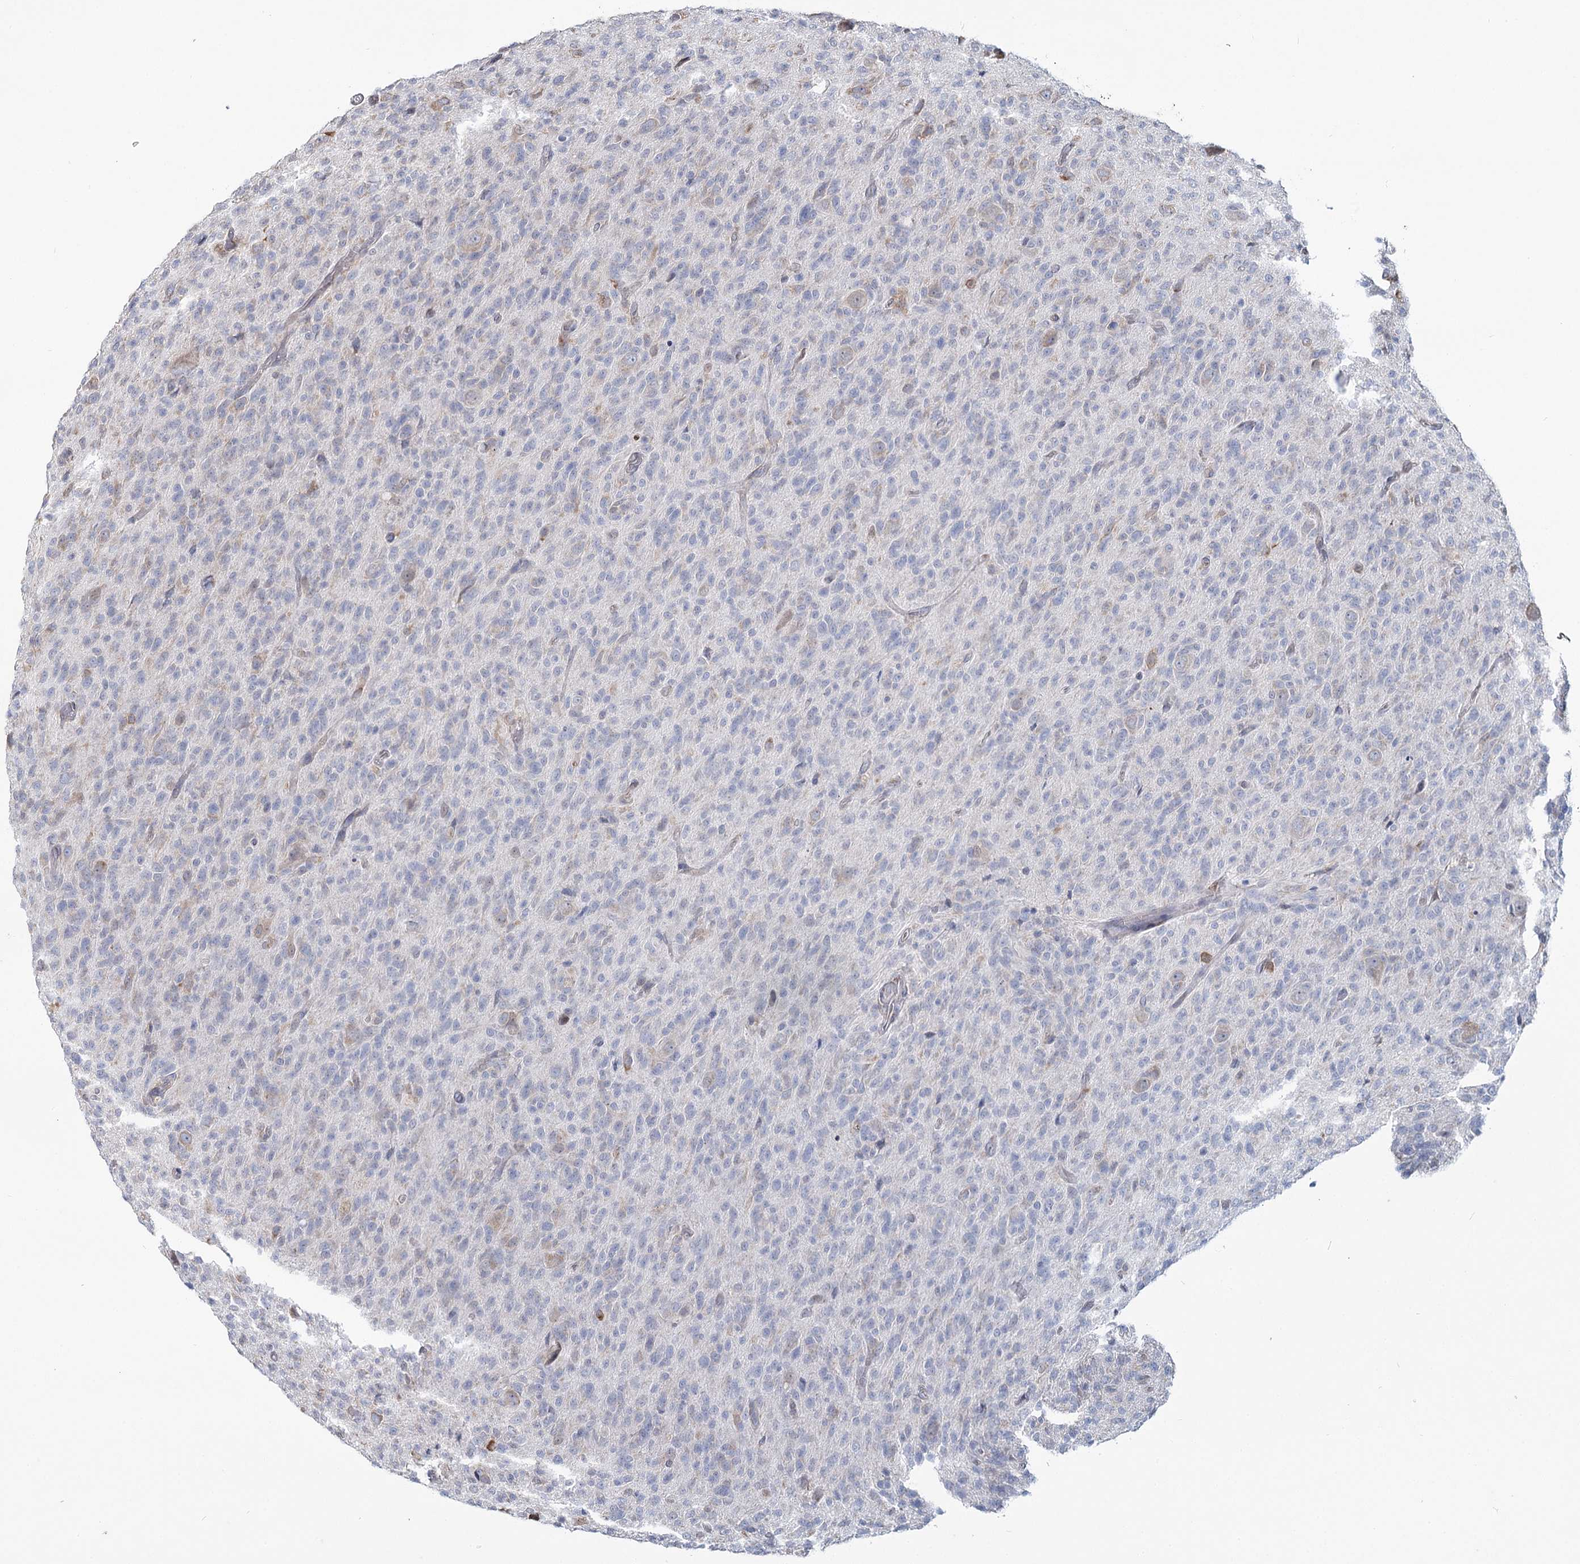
{"staining": {"intensity": "negative", "quantity": "none", "location": "none"}, "tissue": "glioma", "cell_type": "Tumor cells", "image_type": "cancer", "snomed": [{"axis": "morphology", "description": "Glioma, malignant, High grade"}, {"axis": "topography", "description": "Brain"}], "caption": "DAB (3,3'-diaminobenzidine) immunohistochemical staining of human malignant high-grade glioma exhibits no significant expression in tumor cells.", "gene": "ZCCHC9", "patient": {"sex": "female", "age": 57}}